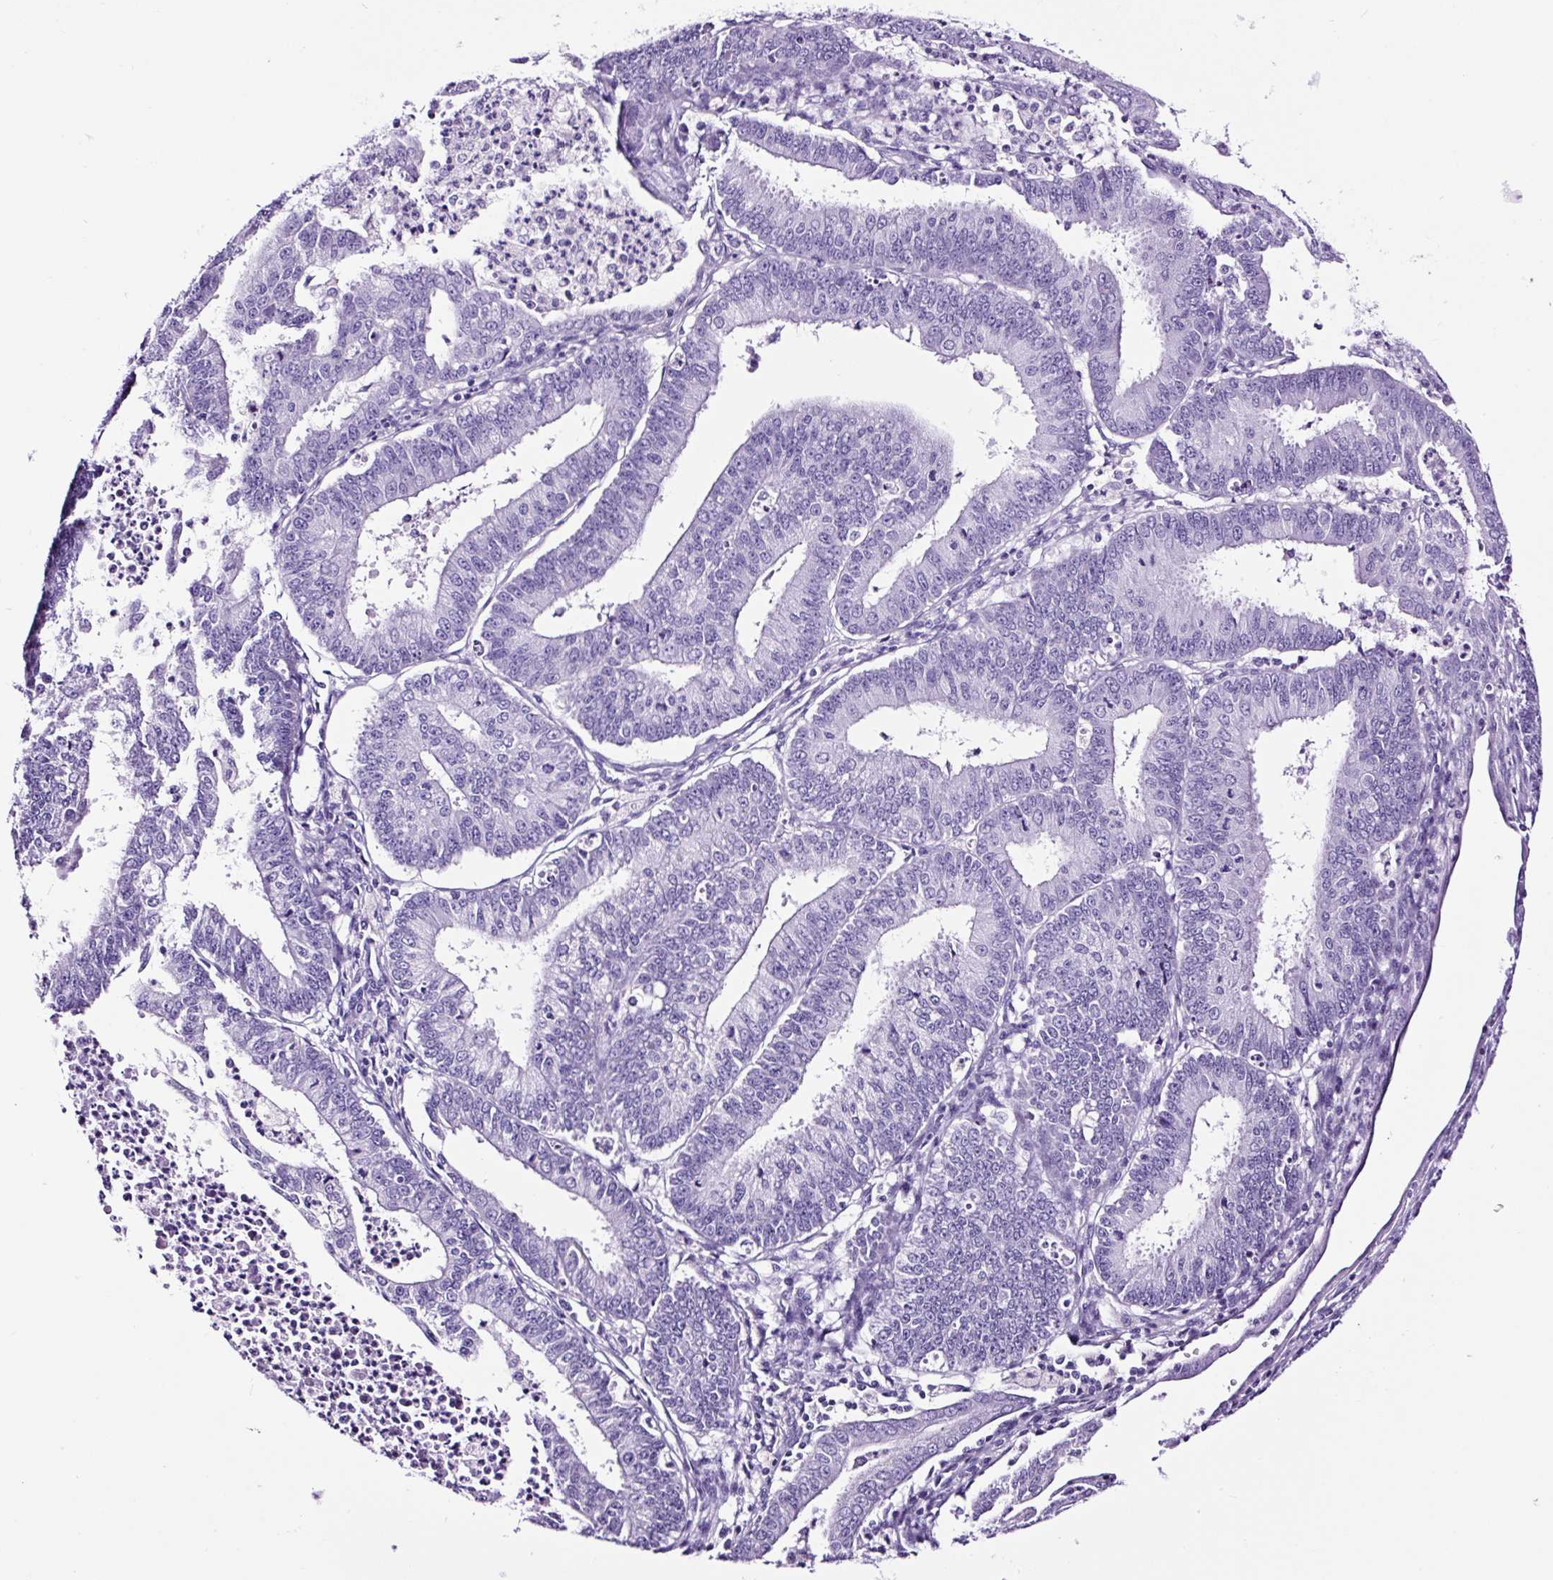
{"staining": {"intensity": "negative", "quantity": "none", "location": "none"}, "tissue": "endometrial cancer", "cell_type": "Tumor cells", "image_type": "cancer", "snomed": [{"axis": "morphology", "description": "Adenocarcinoma, NOS"}, {"axis": "topography", "description": "Endometrium"}], "caption": "High power microscopy photomicrograph of an immunohistochemistry (IHC) image of endometrial adenocarcinoma, revealing no significant positivity in tumor cells.", "gene": "FBXL7", "patient": {"sex": "female", "age": 73}}